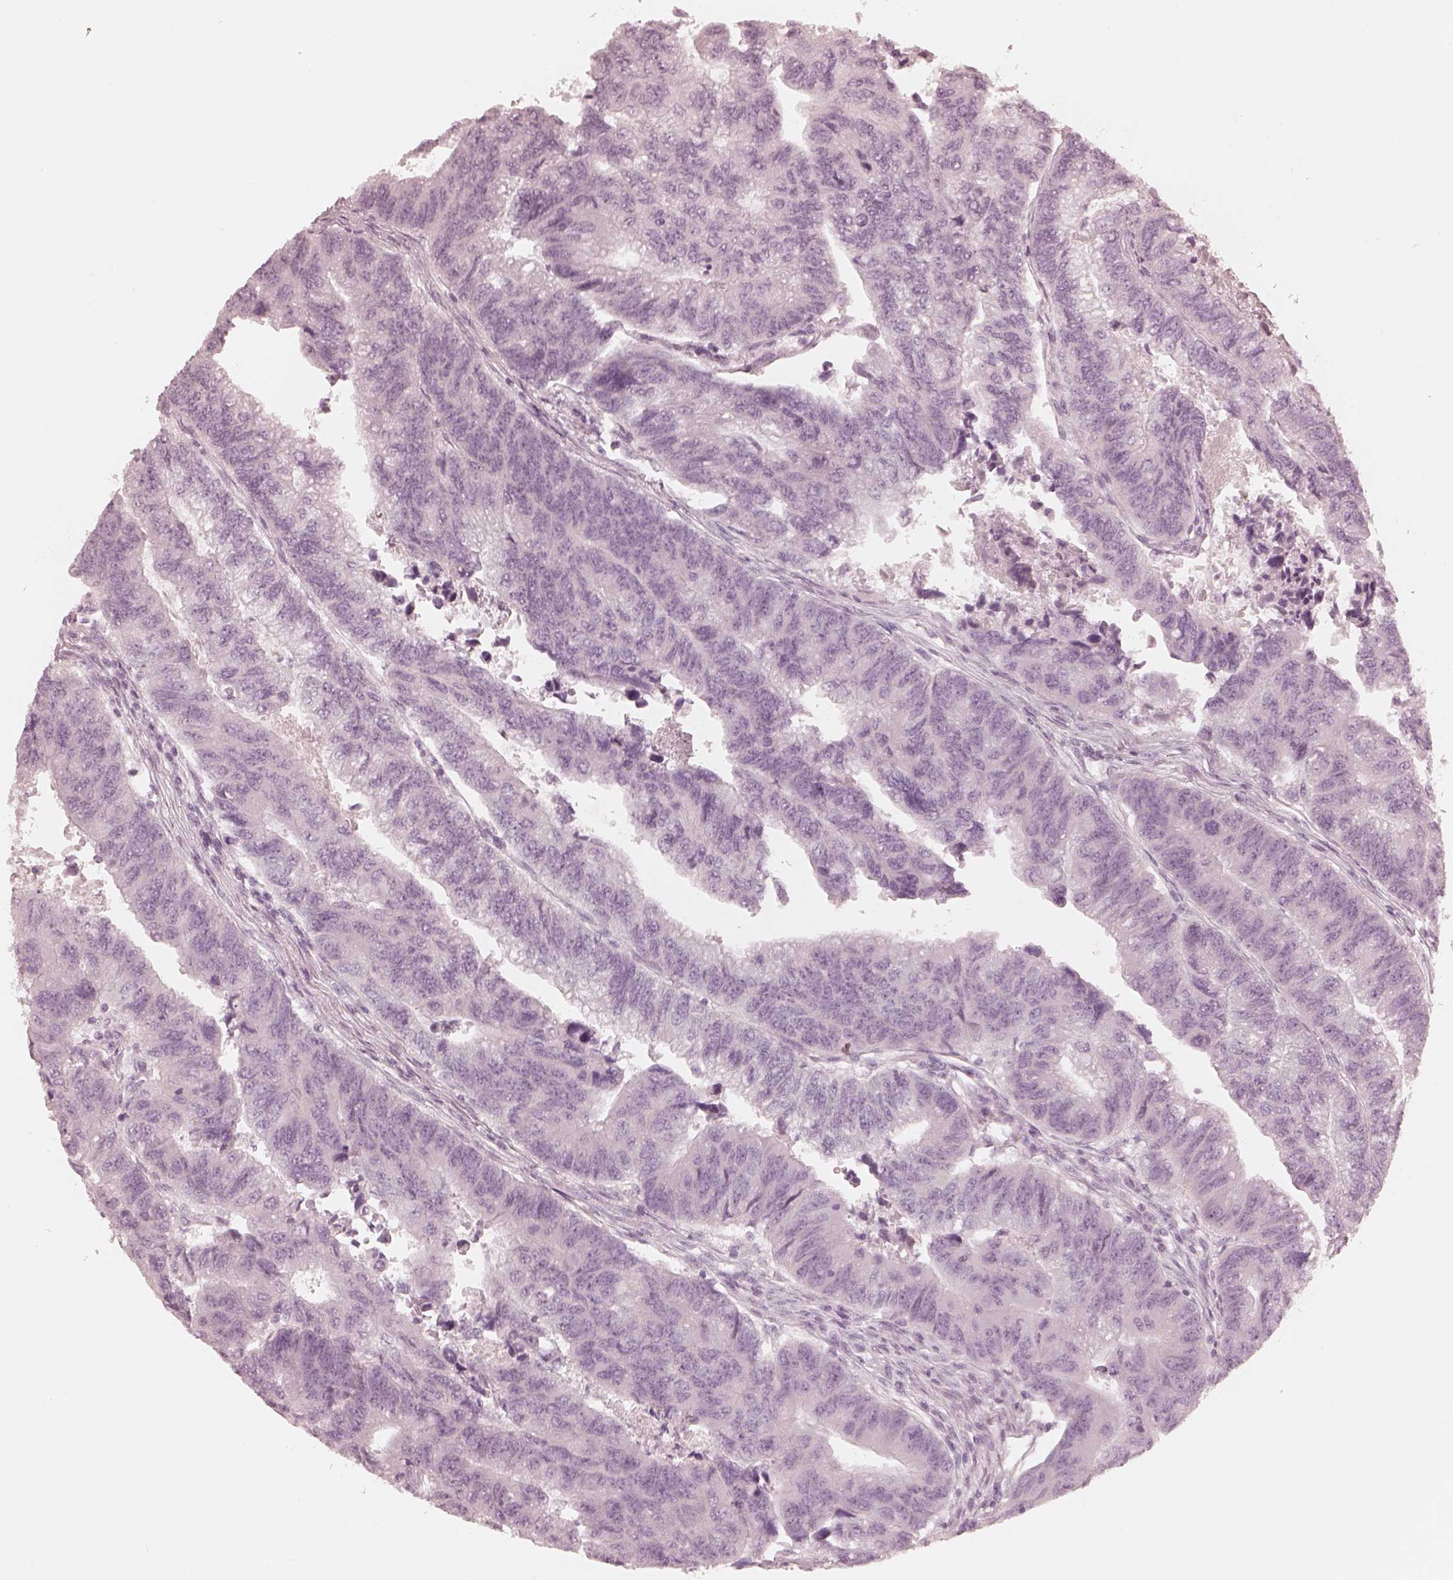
{"staining": {"intensity": "negative", "quantity": "none", "location": "none"}, "tissue": "colorectal cancer", "cell_type": "Tumor cells", "image_type": "cancer", "snomed": [{"axis": "morphology", "description": "Adenocarcinoma, NOS"}, {"axis": "topography", "description": "Colon"}], "caption": "Adenocarcinoma (colorectal) was stained to show a protein in brown. There is no significant expression in tumor cells. (Stains: DAB IHC with hematoxylin counter stain, Microscopy: brightfield microscopy at high magnification).", "gene": "CALR3", "patient": {"sex": "female", "age": 65}}